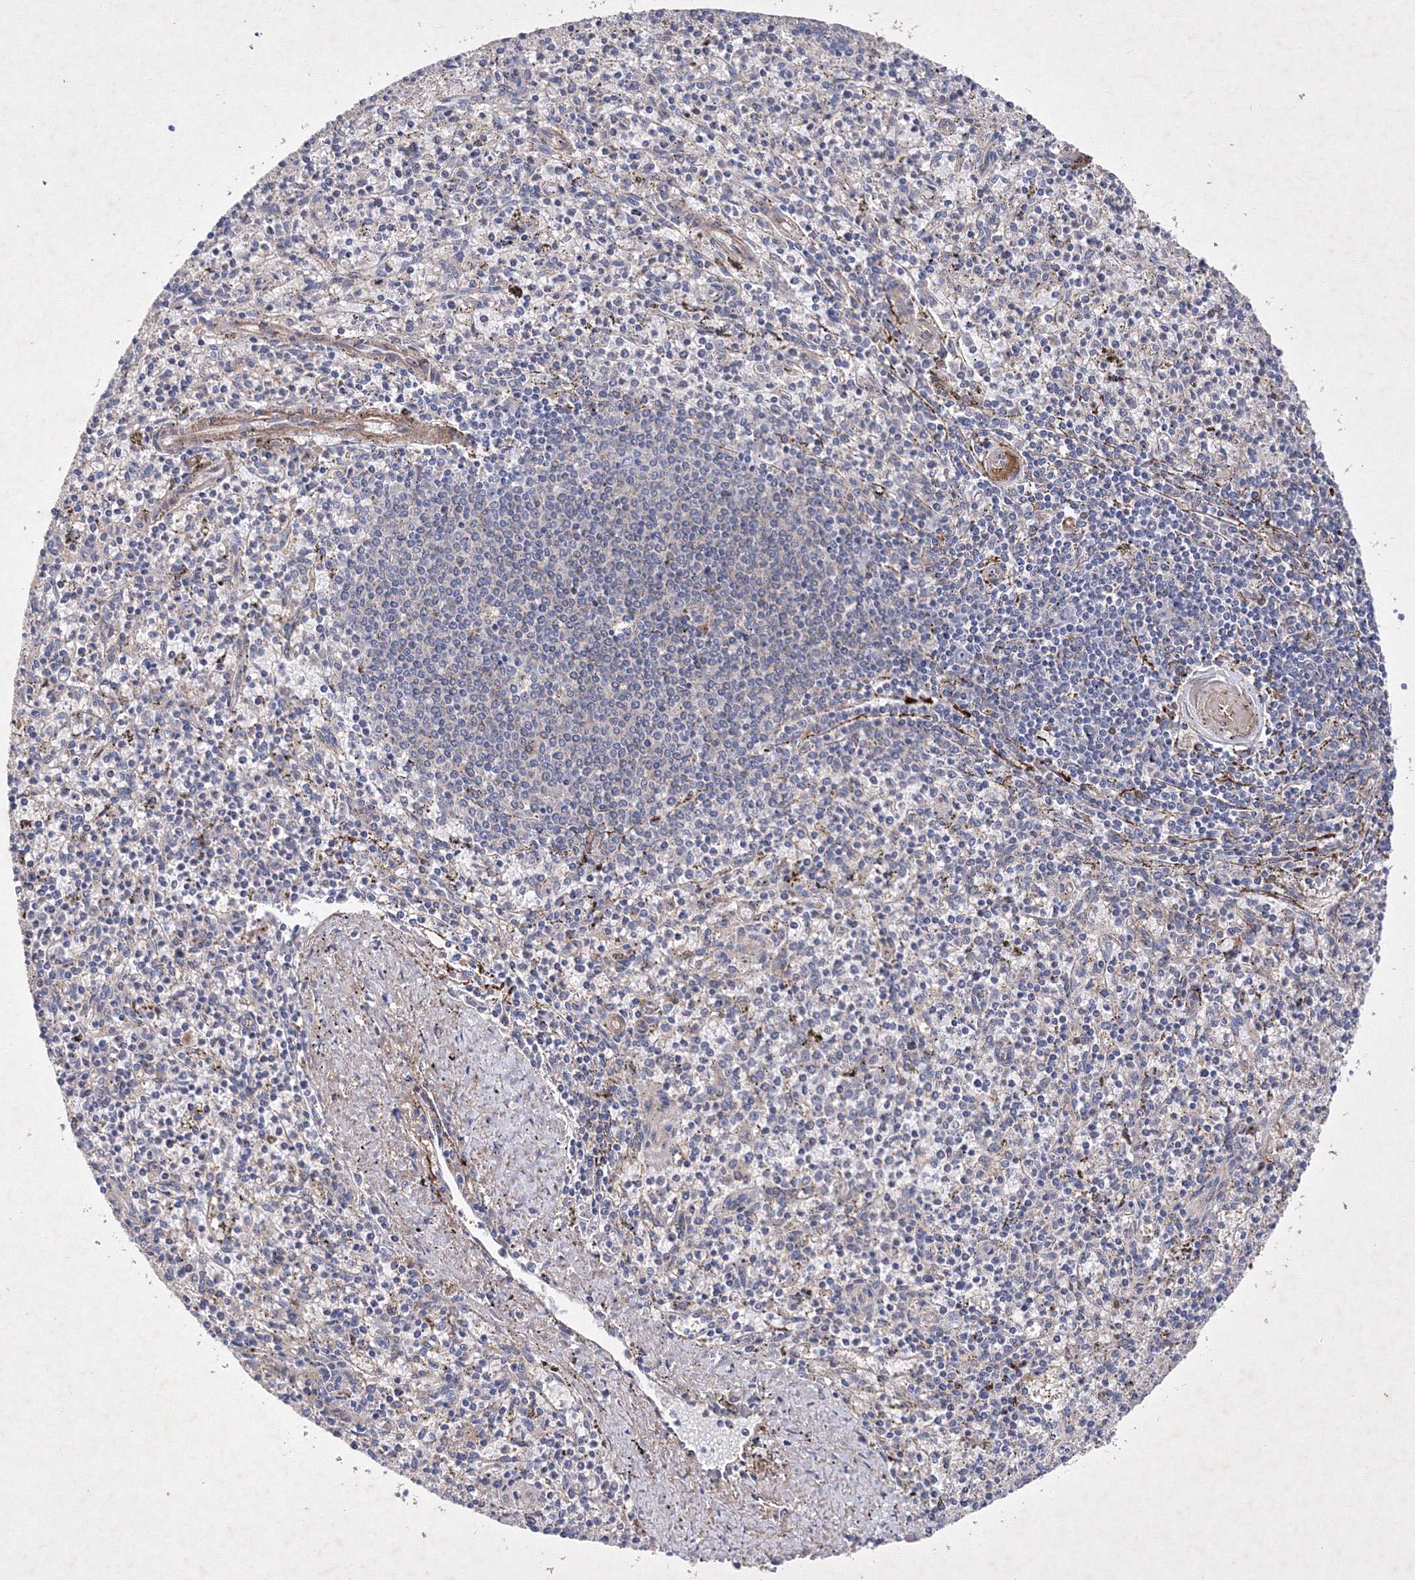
{"staining": {"intensity": "negative", "quantity": "none", "location": "none"}, "tissue": "spleen", "cell_type": "Cells in red pulp", "image_type": "normal", "snomed": [{"axis": "morphology", "description": "Normal tissue, NOS"}, {"axis": "topography", "description": "Spleen"}], "caption": "Immunohistochemistry image of unremarkable spleen: spleen stained with DAB exhibits no significant protein positivity in cells in red pulp. (Brightfield microscopy of DAB IHC at high magnification).", "gene": "SNX18", "patient": {"sex": "male", "age": 72}}